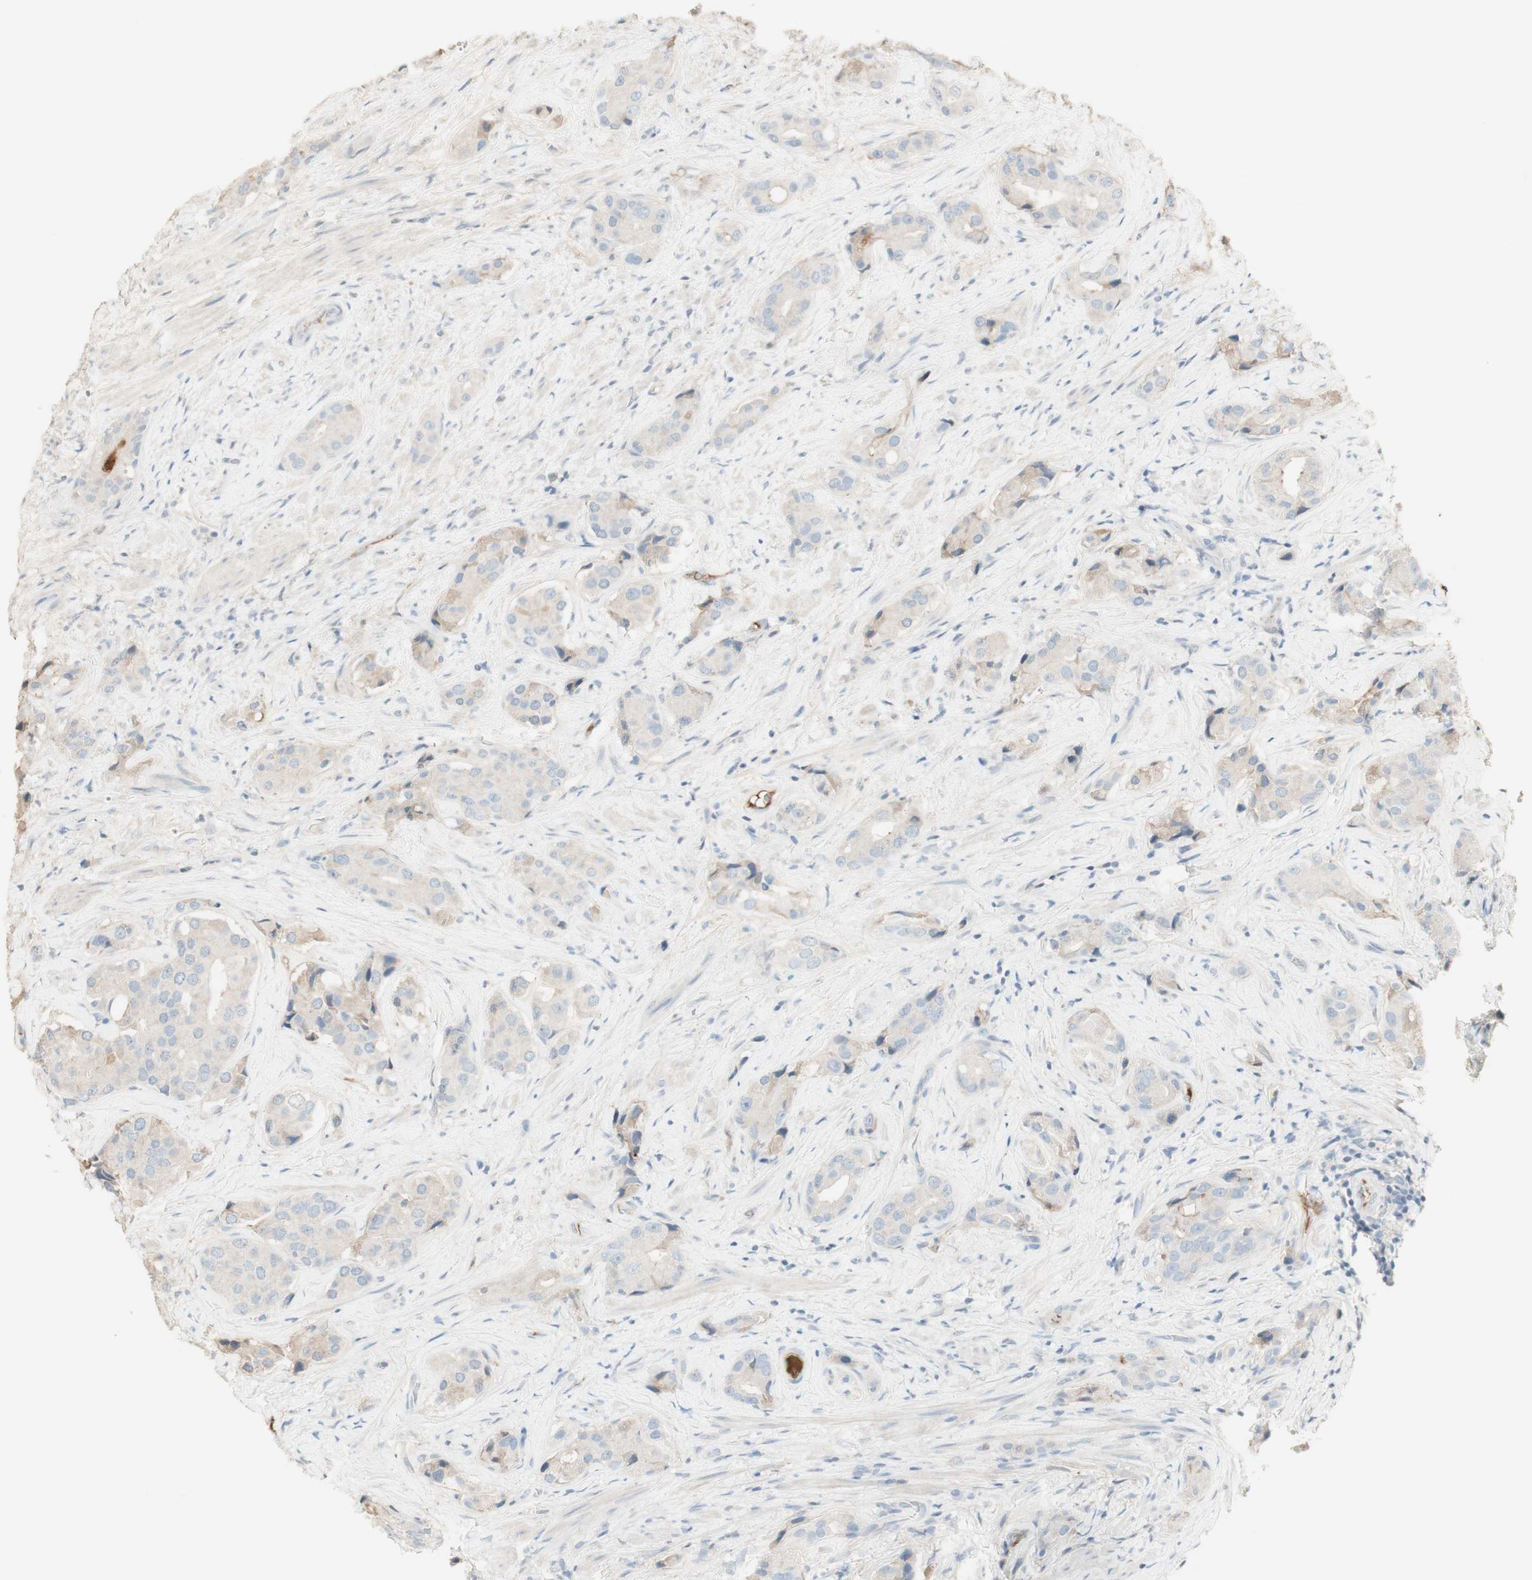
{"staining": {"intensity": "negative", "quantity": "none", "location": "none"}, "tissue": "prostate cancer", "cell_type": "Tumor cells", "image_type": "cancer", "snomed": [{"axis": "morphology", "description": "Adenocarcinoma, High grade"}, {"axis": "topography", "description": "Prostate"}], "caption": "Immunohistochemistry of human prostate cancer (high-grade adenocarcinoma) shows no staining in tumor cells.", "gene": "IFNG", "patient": {"sex": "male", "age": 71}}